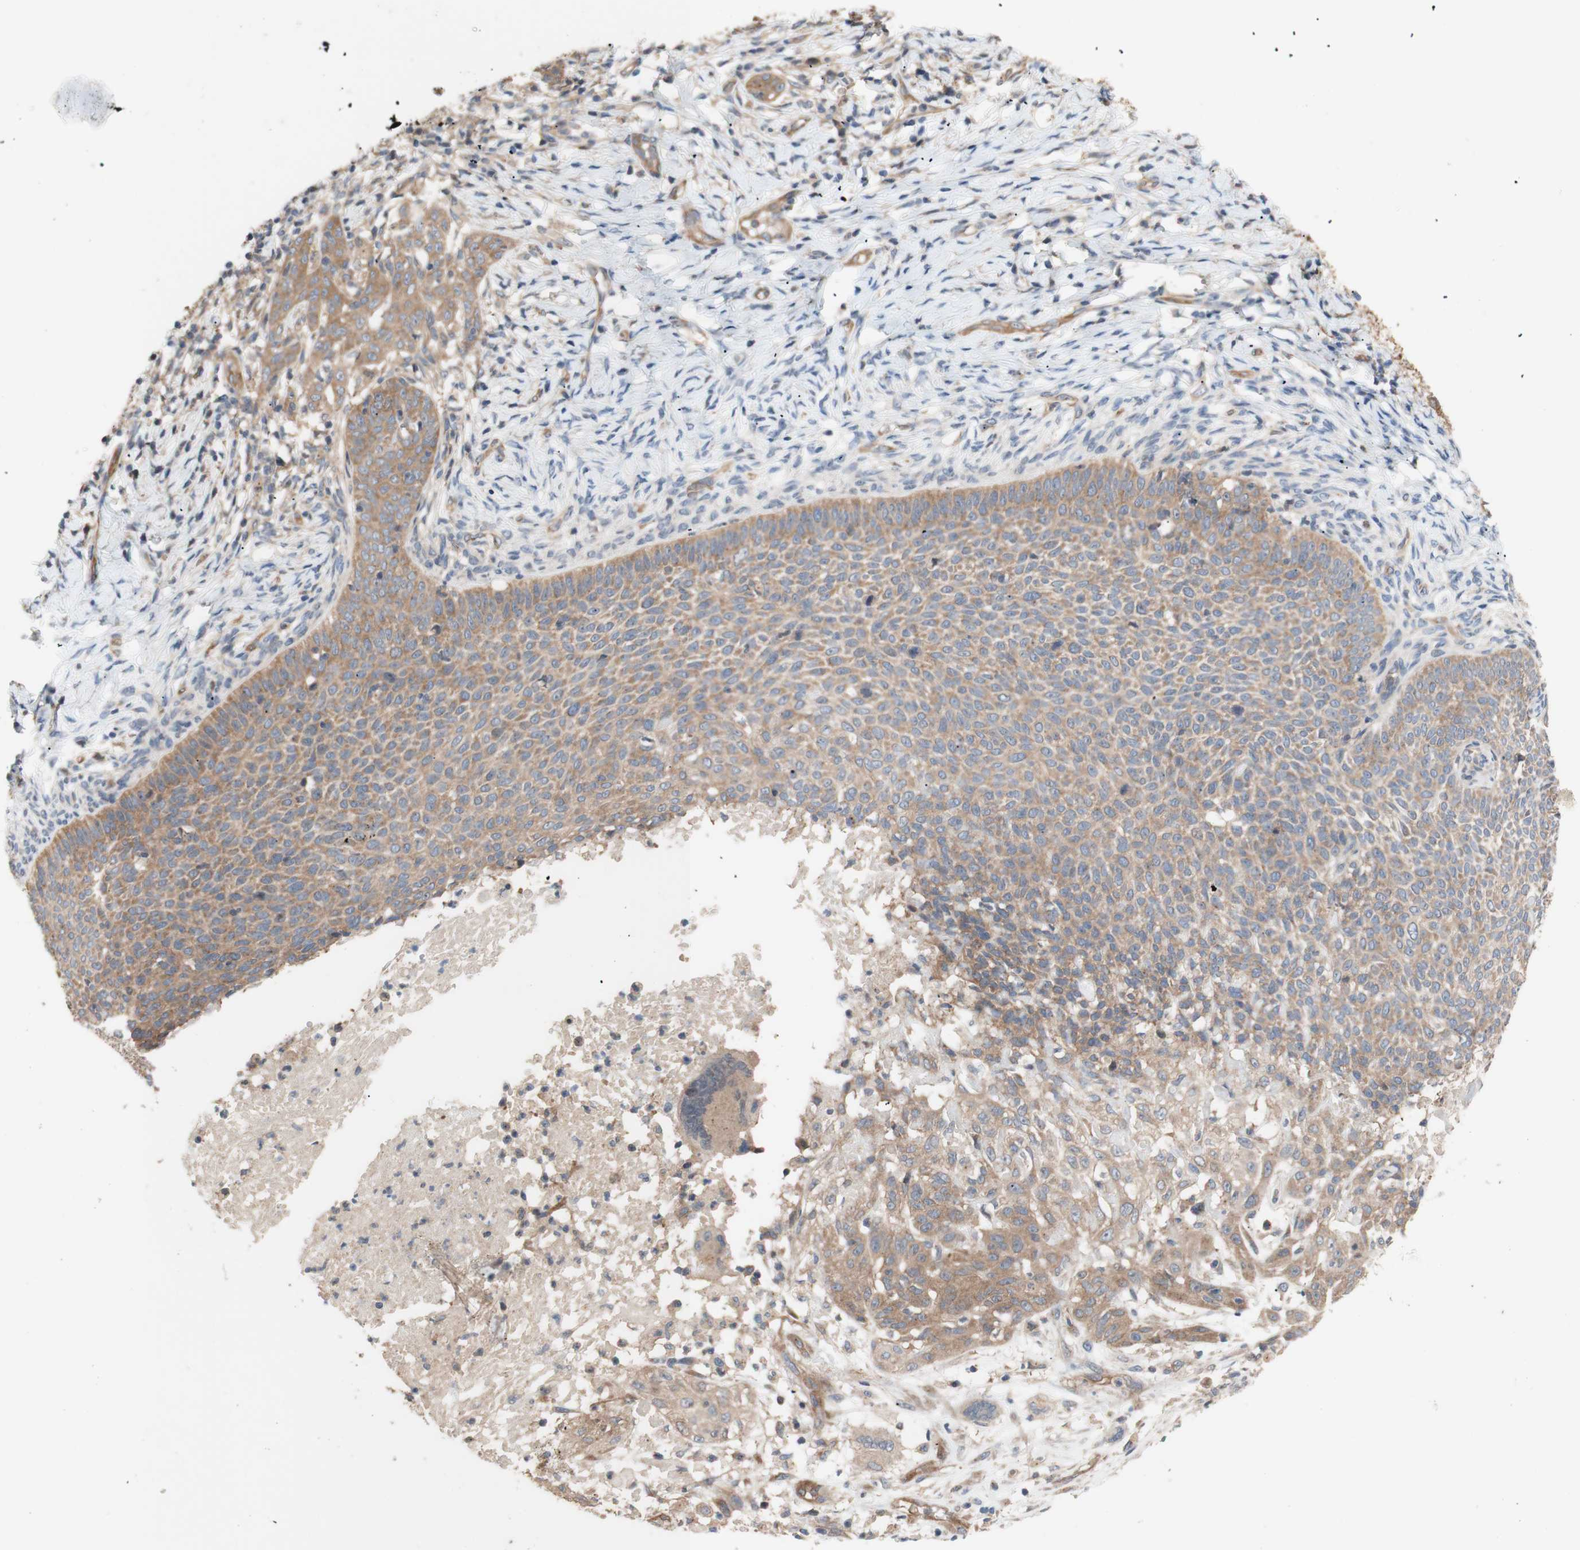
{"staining": {"intensity": "moderate", "quantity": ">75%", "location": "cytoplasmic/membranous"}, "tissue": "skin cancer", "cell_type": "Tumor cells", "image_type": "cancer", "snomed": [{"axis": "morphology", "description": "Normal tissue, NOS"}, {"axis": "morphology", "description": "Basal cell carcinoma"}, {"axis": "topography", "description": "Skin"}], "caption": "There is medium levels of moderate cytoplasmic/membranous positivity in tumor cells of skin basal cell carcinoma, as demonstrated by immunohistochemical staining (brown color).", "gene": "DYNLRB1", "patient": {"sex": "male", "age": 87}}